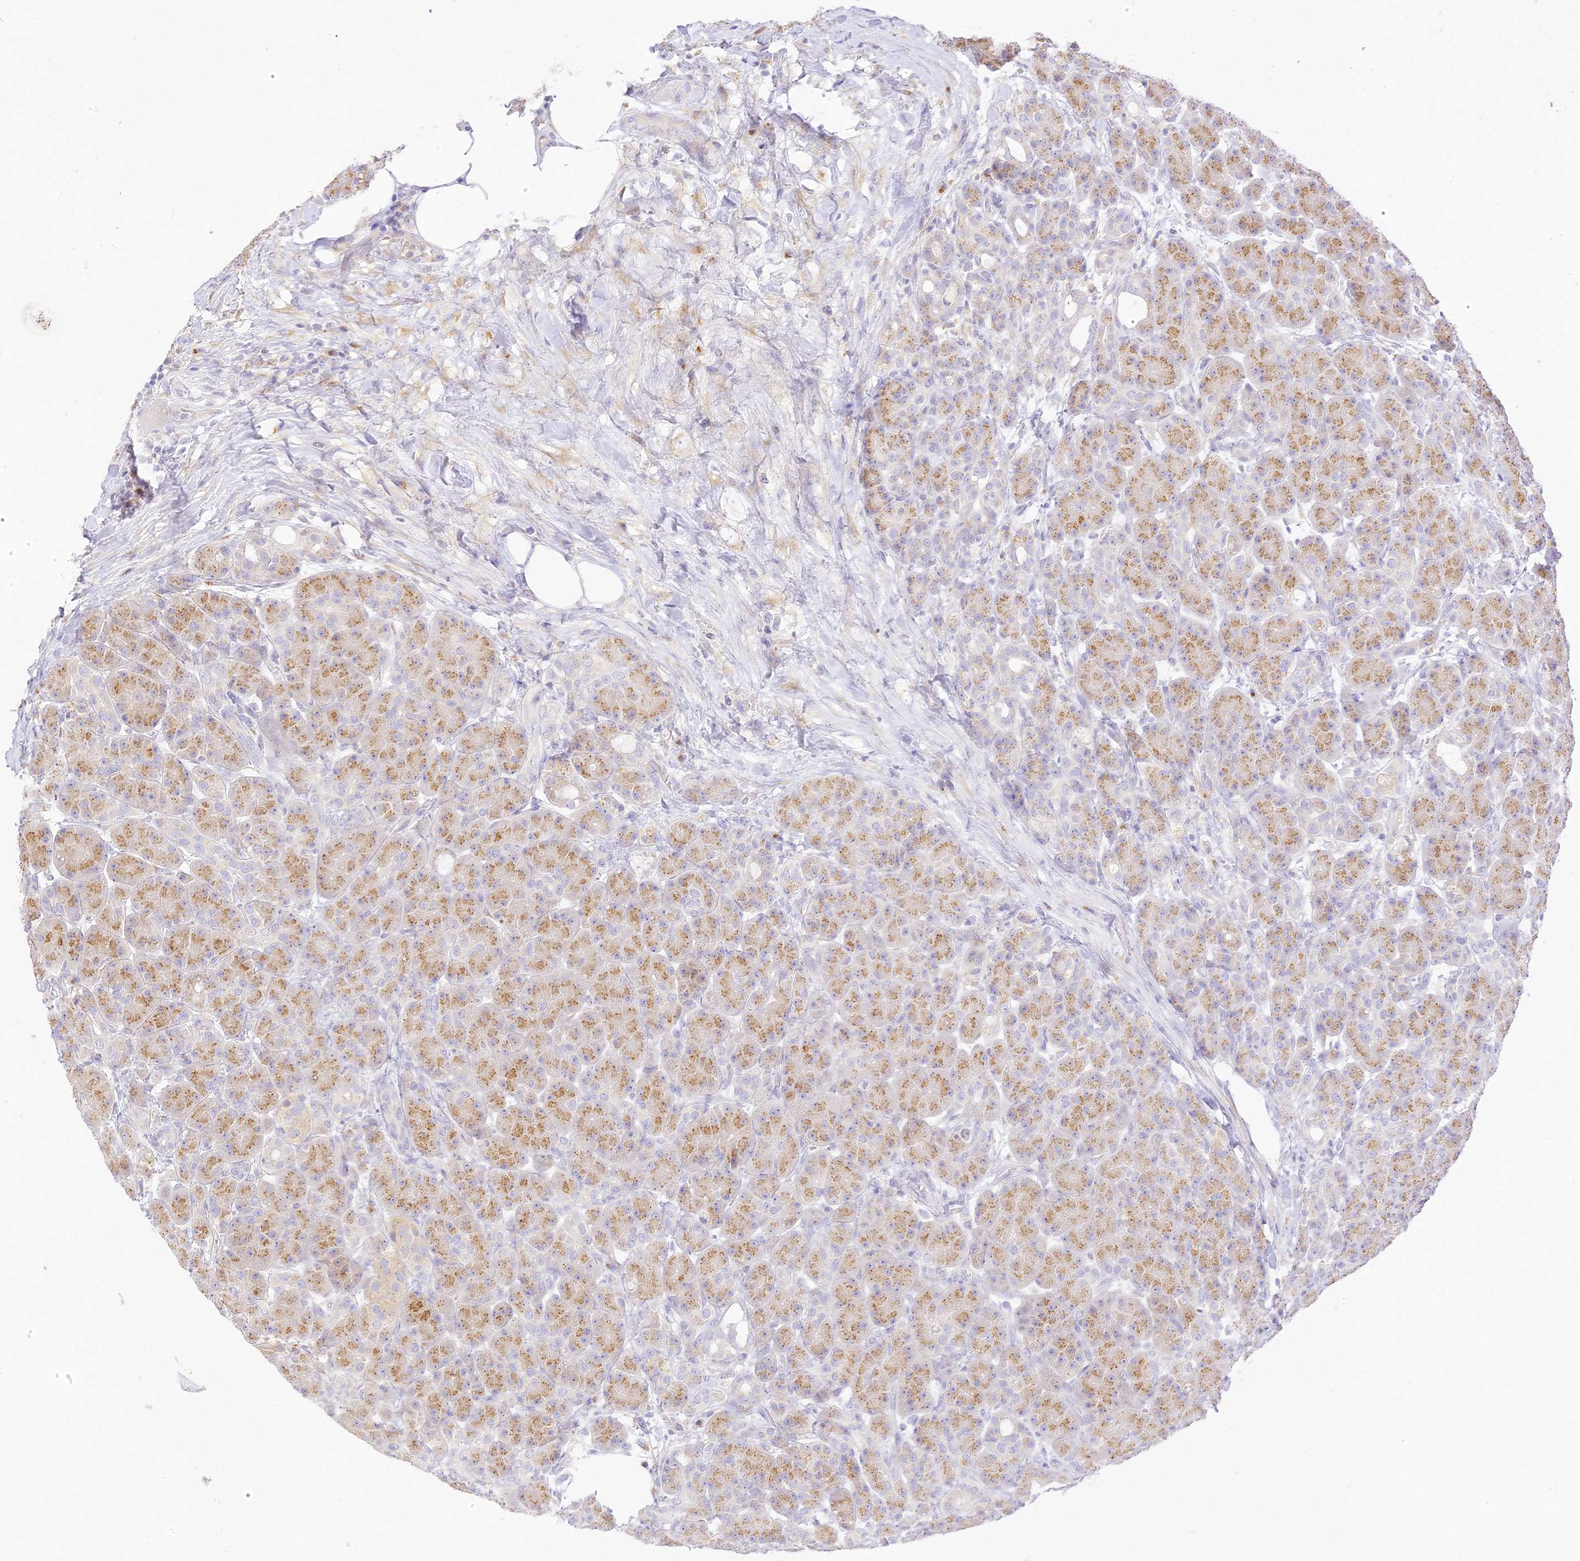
{"staining": {"intensity": "moderate", "quantity": ">75%", "location": "cytoplasmic/membranous"}, "tissue": "pancreas", "cell_type": "Exocrine glandular cells", "image_type": "normal", "snomed": [{"axis": "morphology", "description": "Normal tissue, NOS"}, {"axis": "topography", "description": "Pancreas"}], "caption": "This histopathology image demonstrates unremarkable pancreas stained with immunohistochemistry to label a protein in brown. The cytoplasmic/membranous of exocrine glandular cells show moderate positivity for the protein. Nuclei are counter-stained blue.", "gene": "SEC13", "patient": {"sex": "male", "age": 63}}